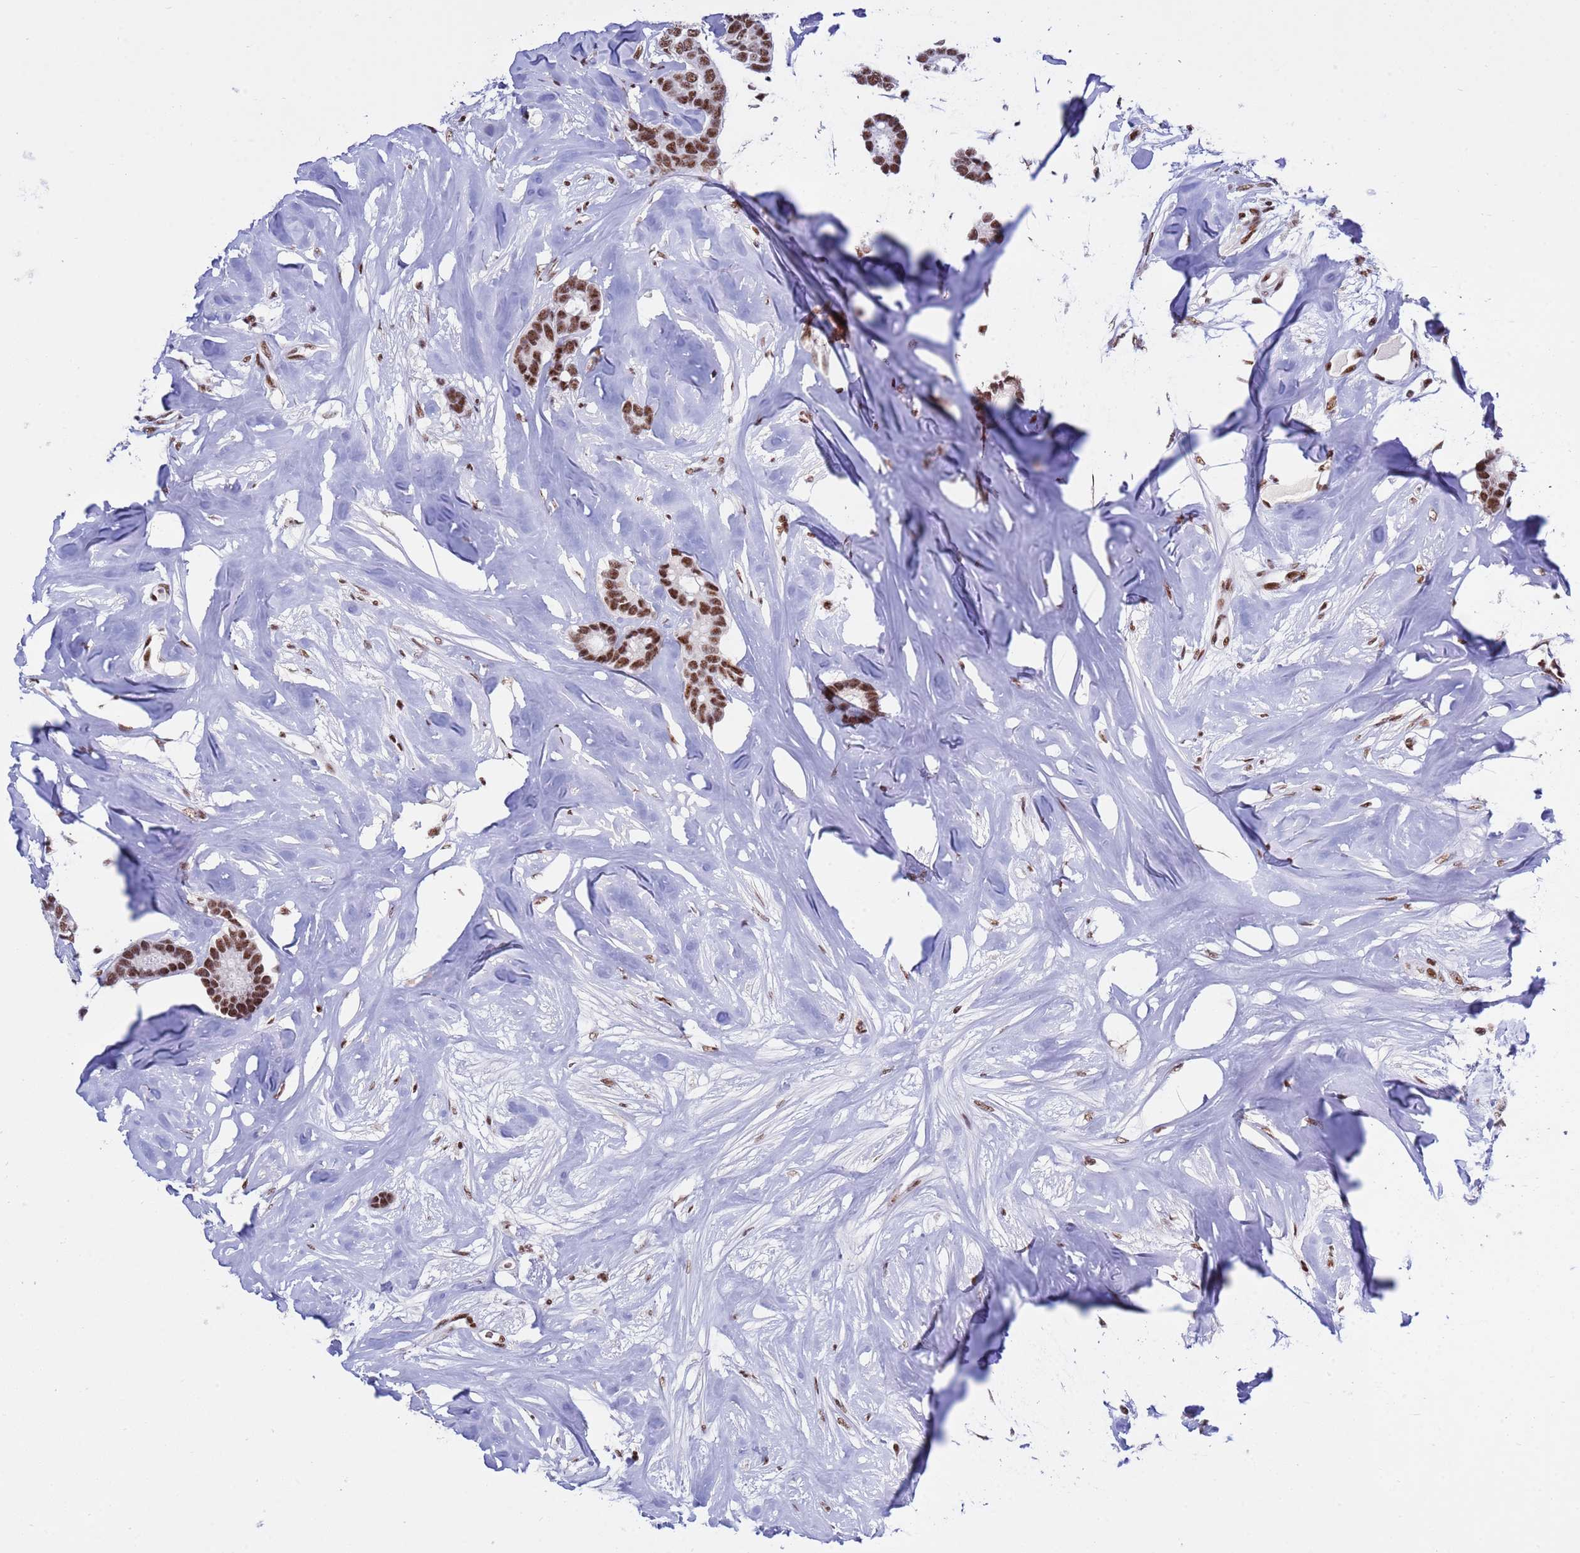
{"staining": {"intensity": "strong", "quantity": ">75%", "location": "nuclear"}, "tissue": "breast cancer", "cell_type": "Tumor cells", "image_type": "cancer", "snomed": [{"axis": "morphology", "description": "Duct carcinoma"}, {"axis": "topography", "description": "Breast"}], "caption": "Breast cancer (invasive ductal carcinoma) tissue reveals strong nuclear expression in about >75% of tumor cells", "gene": "THOC2", "patient": {"sex": "female", "age": 87}}